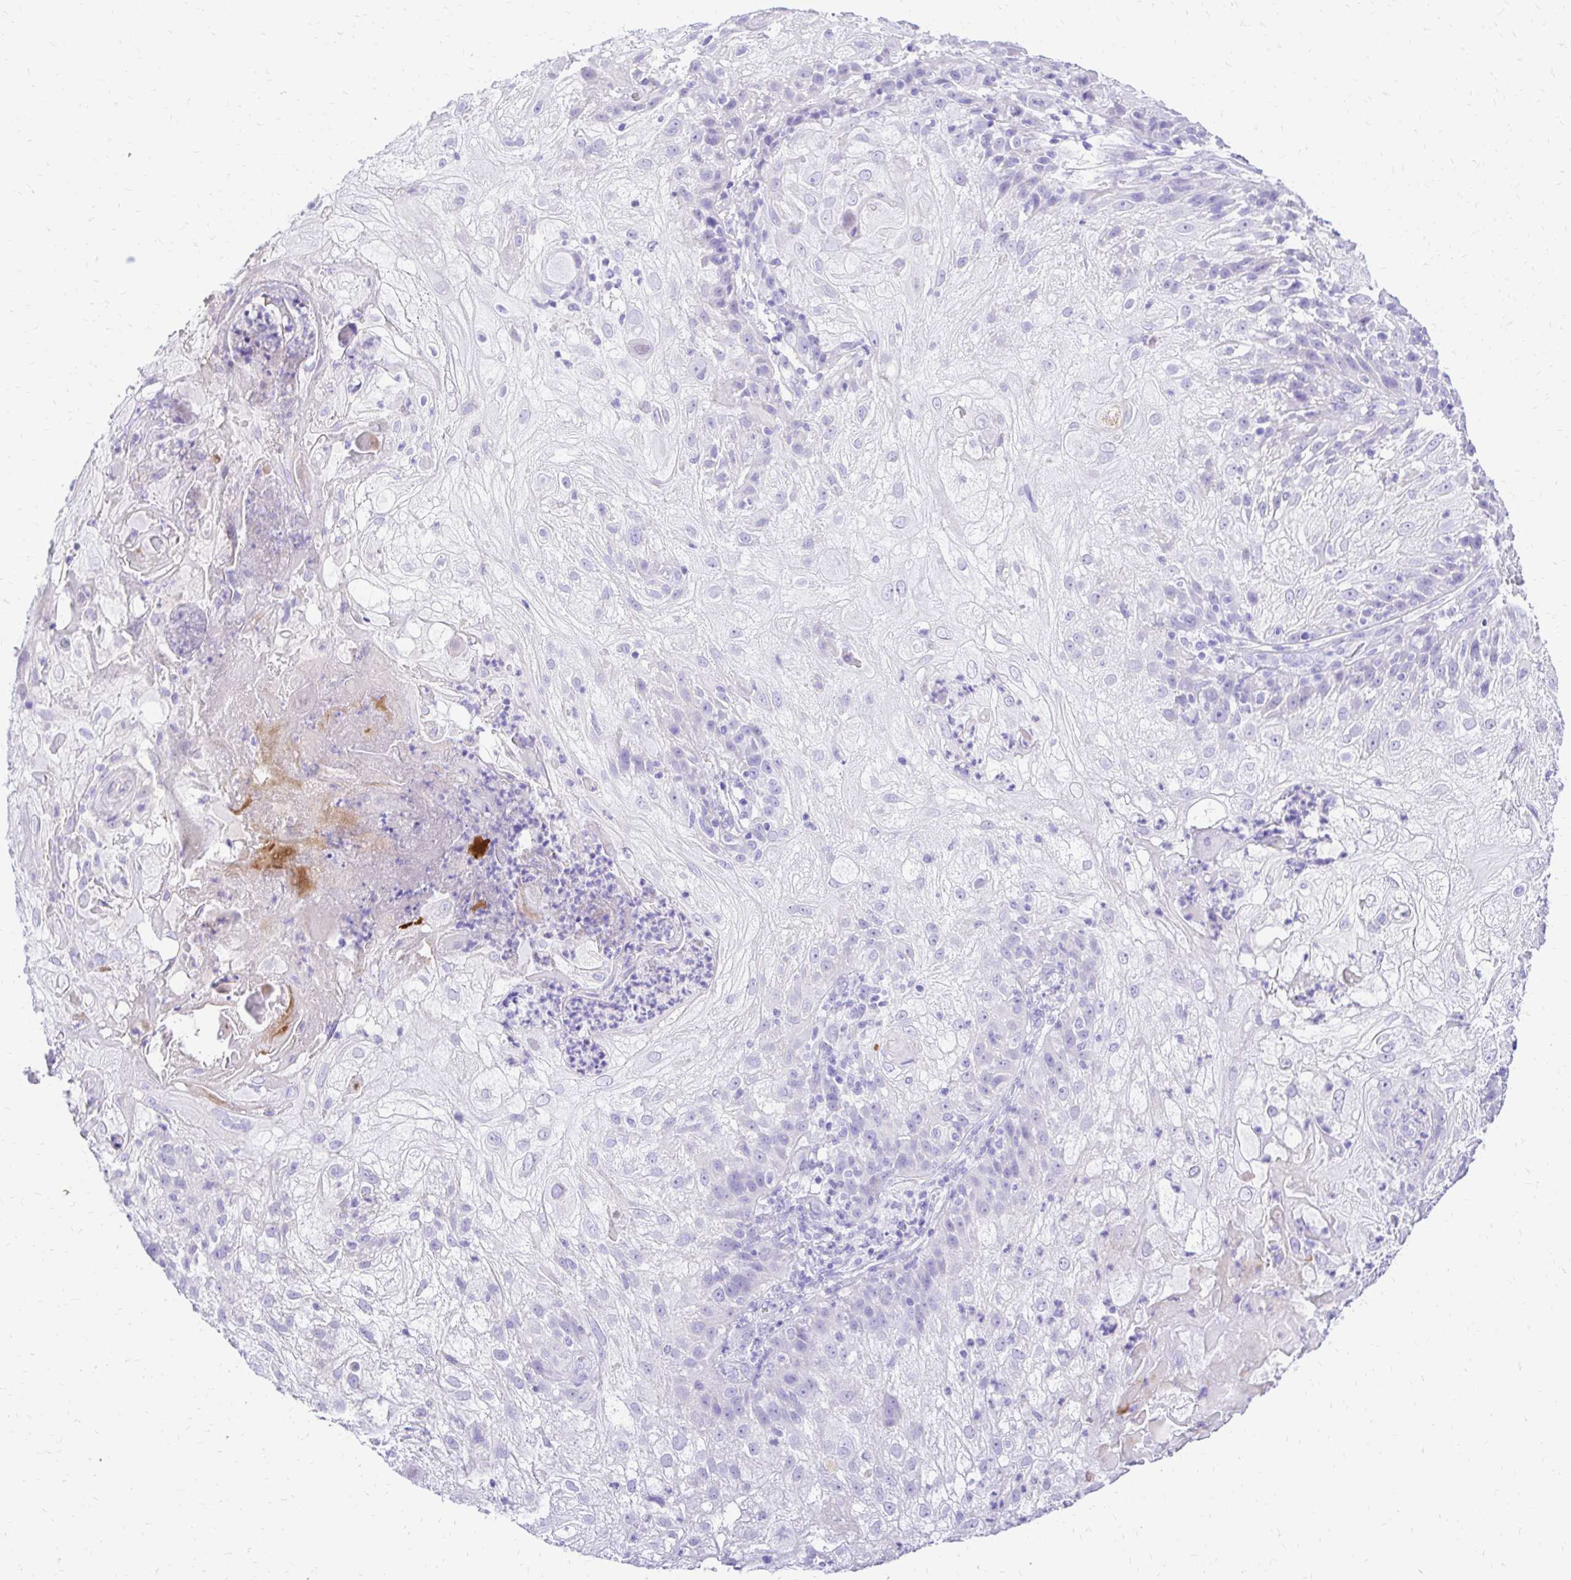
{"staining": {"intensity": "negative", "quantity": "none", "location": "none"}, "tissue": "skin cancer", "cell_type": "Tumor cells", "image_type": "cancer", "snomed": [{"axis": "morphology", "description": "Normal tissue, NOS"}, {"axis": "morphology", "description": "Squamous cell carcinoma, NOS"}, {"axis": "topography", "description": "Skin"}], "caption": "The histopathology image exhibits no staining of tumor cells in skin cancer.", "gene": "S100G", "patient": {"sex": "female", "age": 83}}